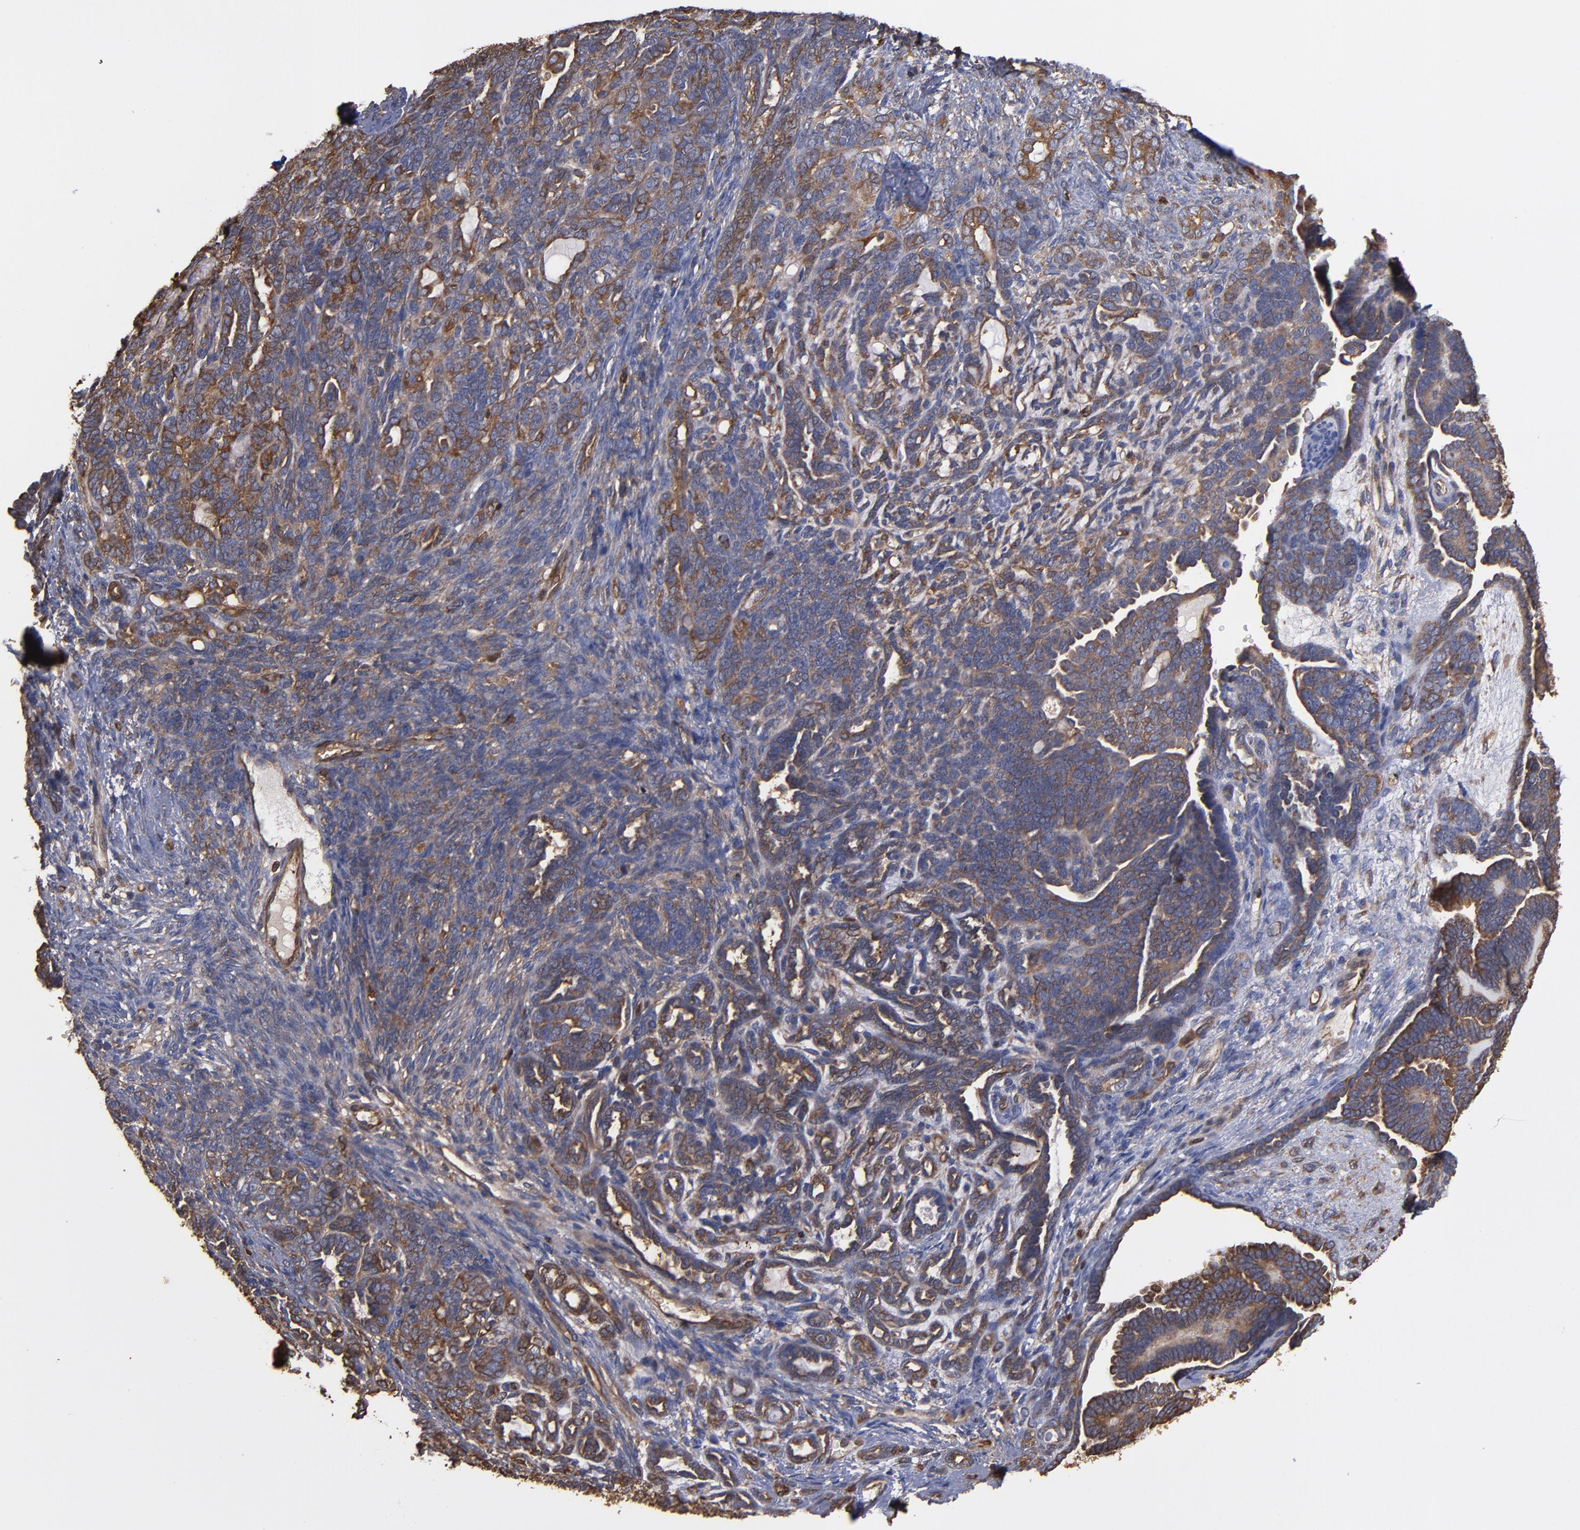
{"staining": {"intensity": "moderate", "quantity": ">75%", "location": "cytoplasmic/membranous"}, "tissue": "endometrial cancer", "cell_type": "Tumor cells", "image_type": "cancer", "snomed": [{"axis": "morphology", "description": "Neoplasm, malignant, NOS"}, {"axis": "topography", "description": "Endometrium"}], "caption": "This is an image of IHC staining of endometrial malignant neoplasm, which shows moderate positivity in the cytoplasmic/membranous of tumor cells.", "gene": "ACTN4", "patient": {"sex": "female", "age": 74}}